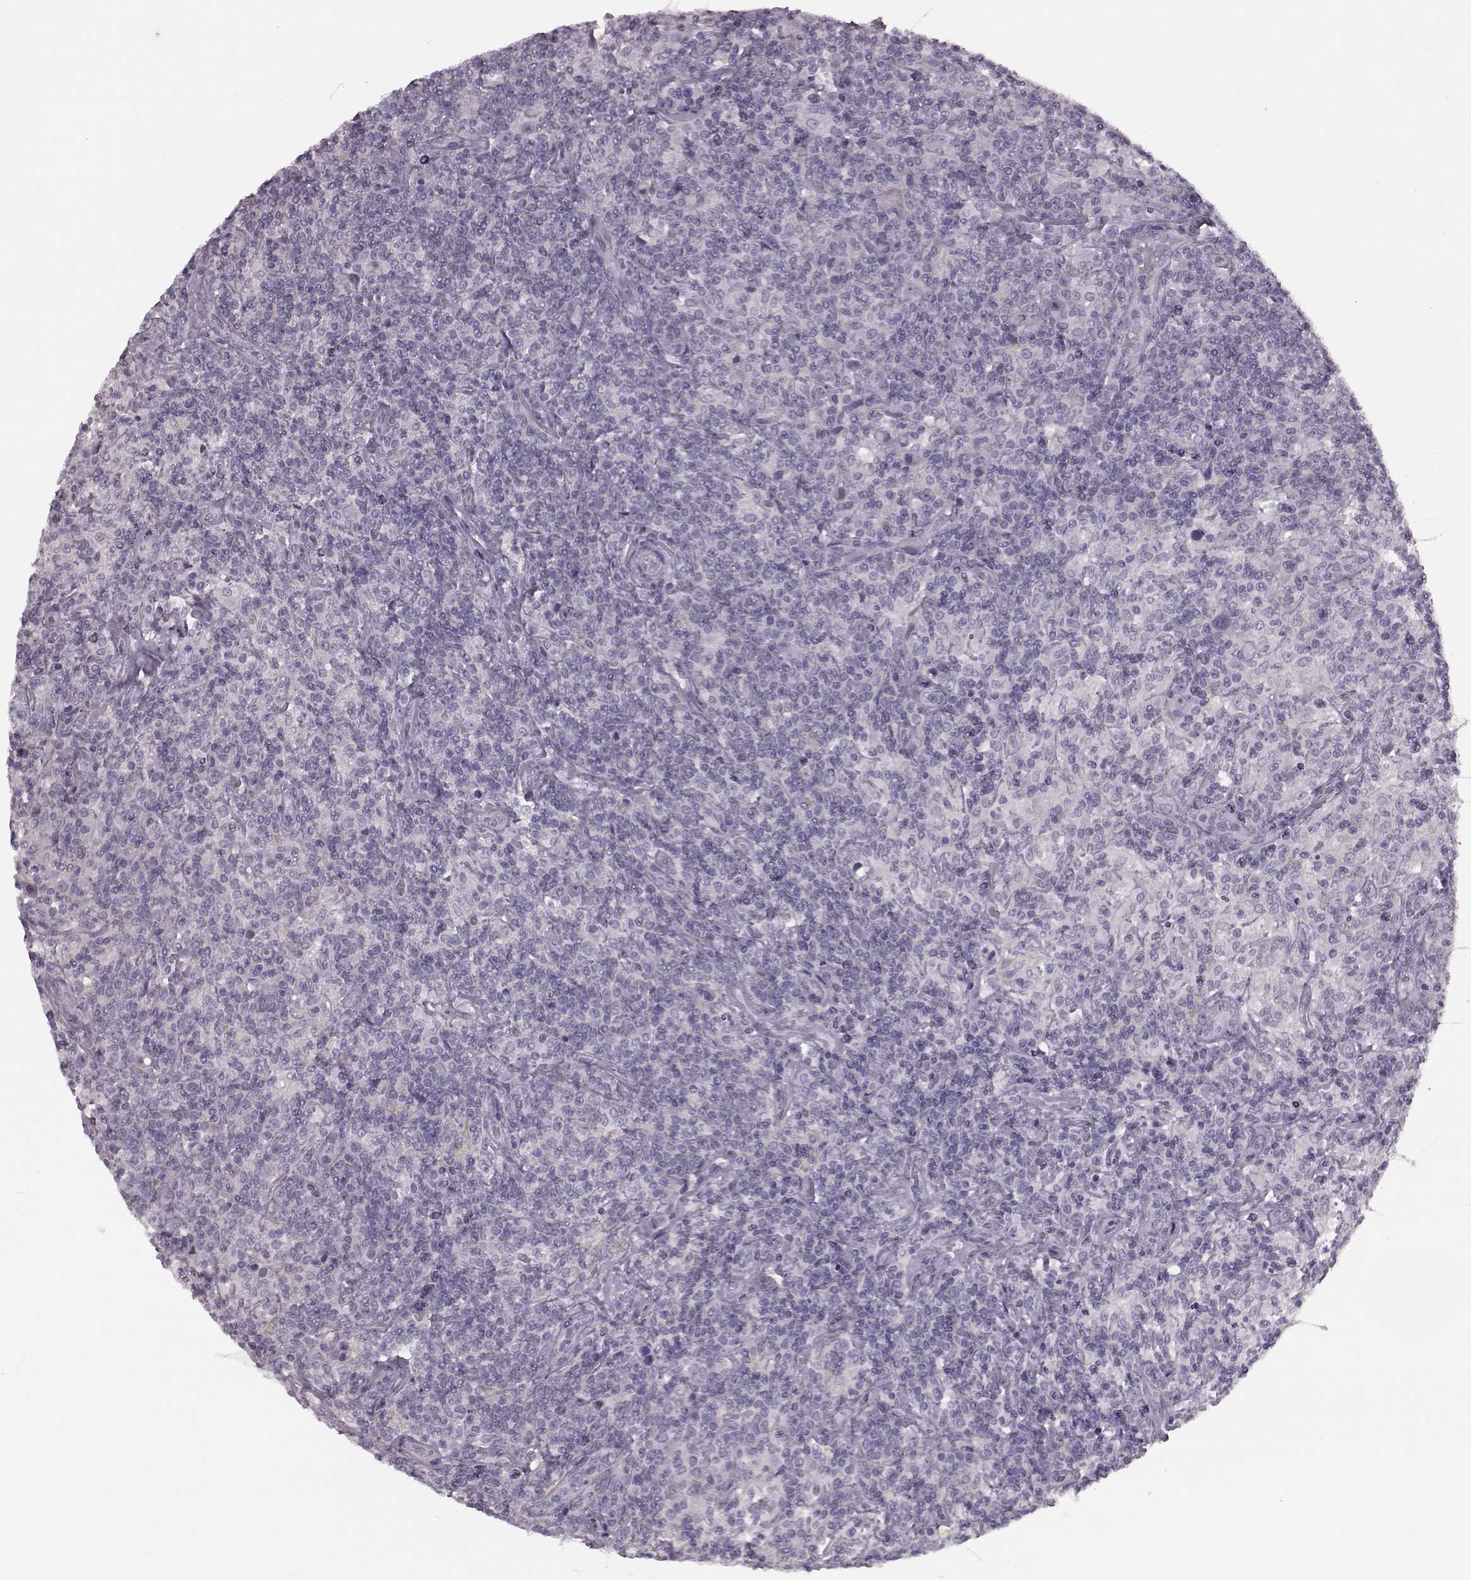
{"staining": {"intensity": "negative", "quantity": "none", "location": "none"}, "tissue": "lymphoma", "cell_type": "Tumor cells", "image_type": "cancer", "snomed": [{"axis": "morphology", "description": "Hodgkin's disease, NOS"}, {"axis": "topography", "description": "Lymph node"}], "caption": "Protein analysis of Hodgkin's disease displays no significant positivity in tumor cells.", "gene": "CRYBA2", "patient": {"sex": "male", "age": 70}}